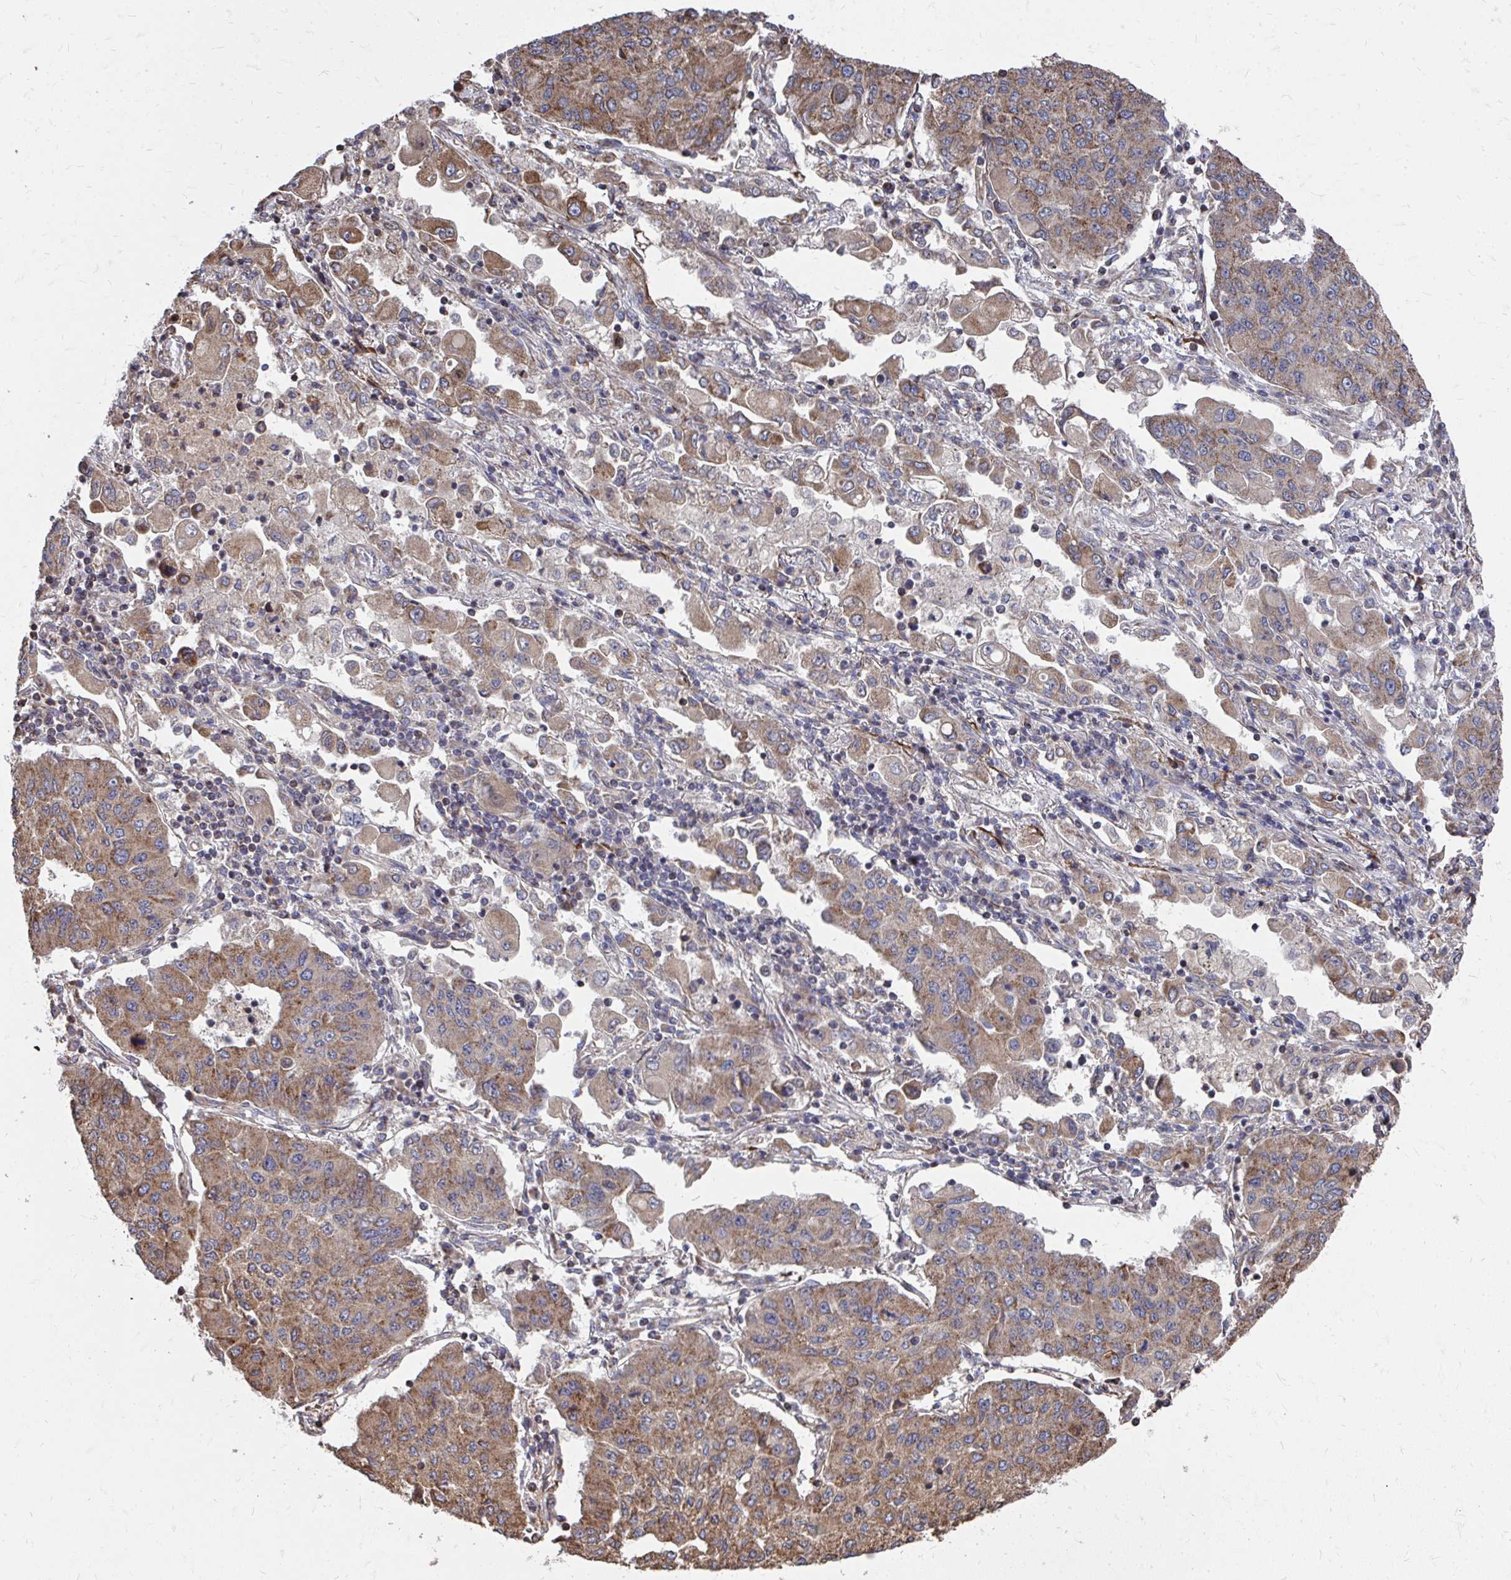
{"staining": {"intensity": "moderate", "quantity": ">75%", "location": "cytoplasmic/membranous"}, "tissue": "lung cancer", "cell_type": "Tumor cells", "image_type": "cancer", "snomed": [{"axis": "morphology", "description": "Squamous cell carcinoma, NOS"}, {"axis": "topography", "description": "Lung"}], "caption": "A histopathology image of lung cancer (squamous cell carcinoma) stained for a protein shows moderate cytoplasmic/membranous brown staining in tumor cells.", "gene": "FAM89A", "patient": {"sex": "male", "age": 74}}